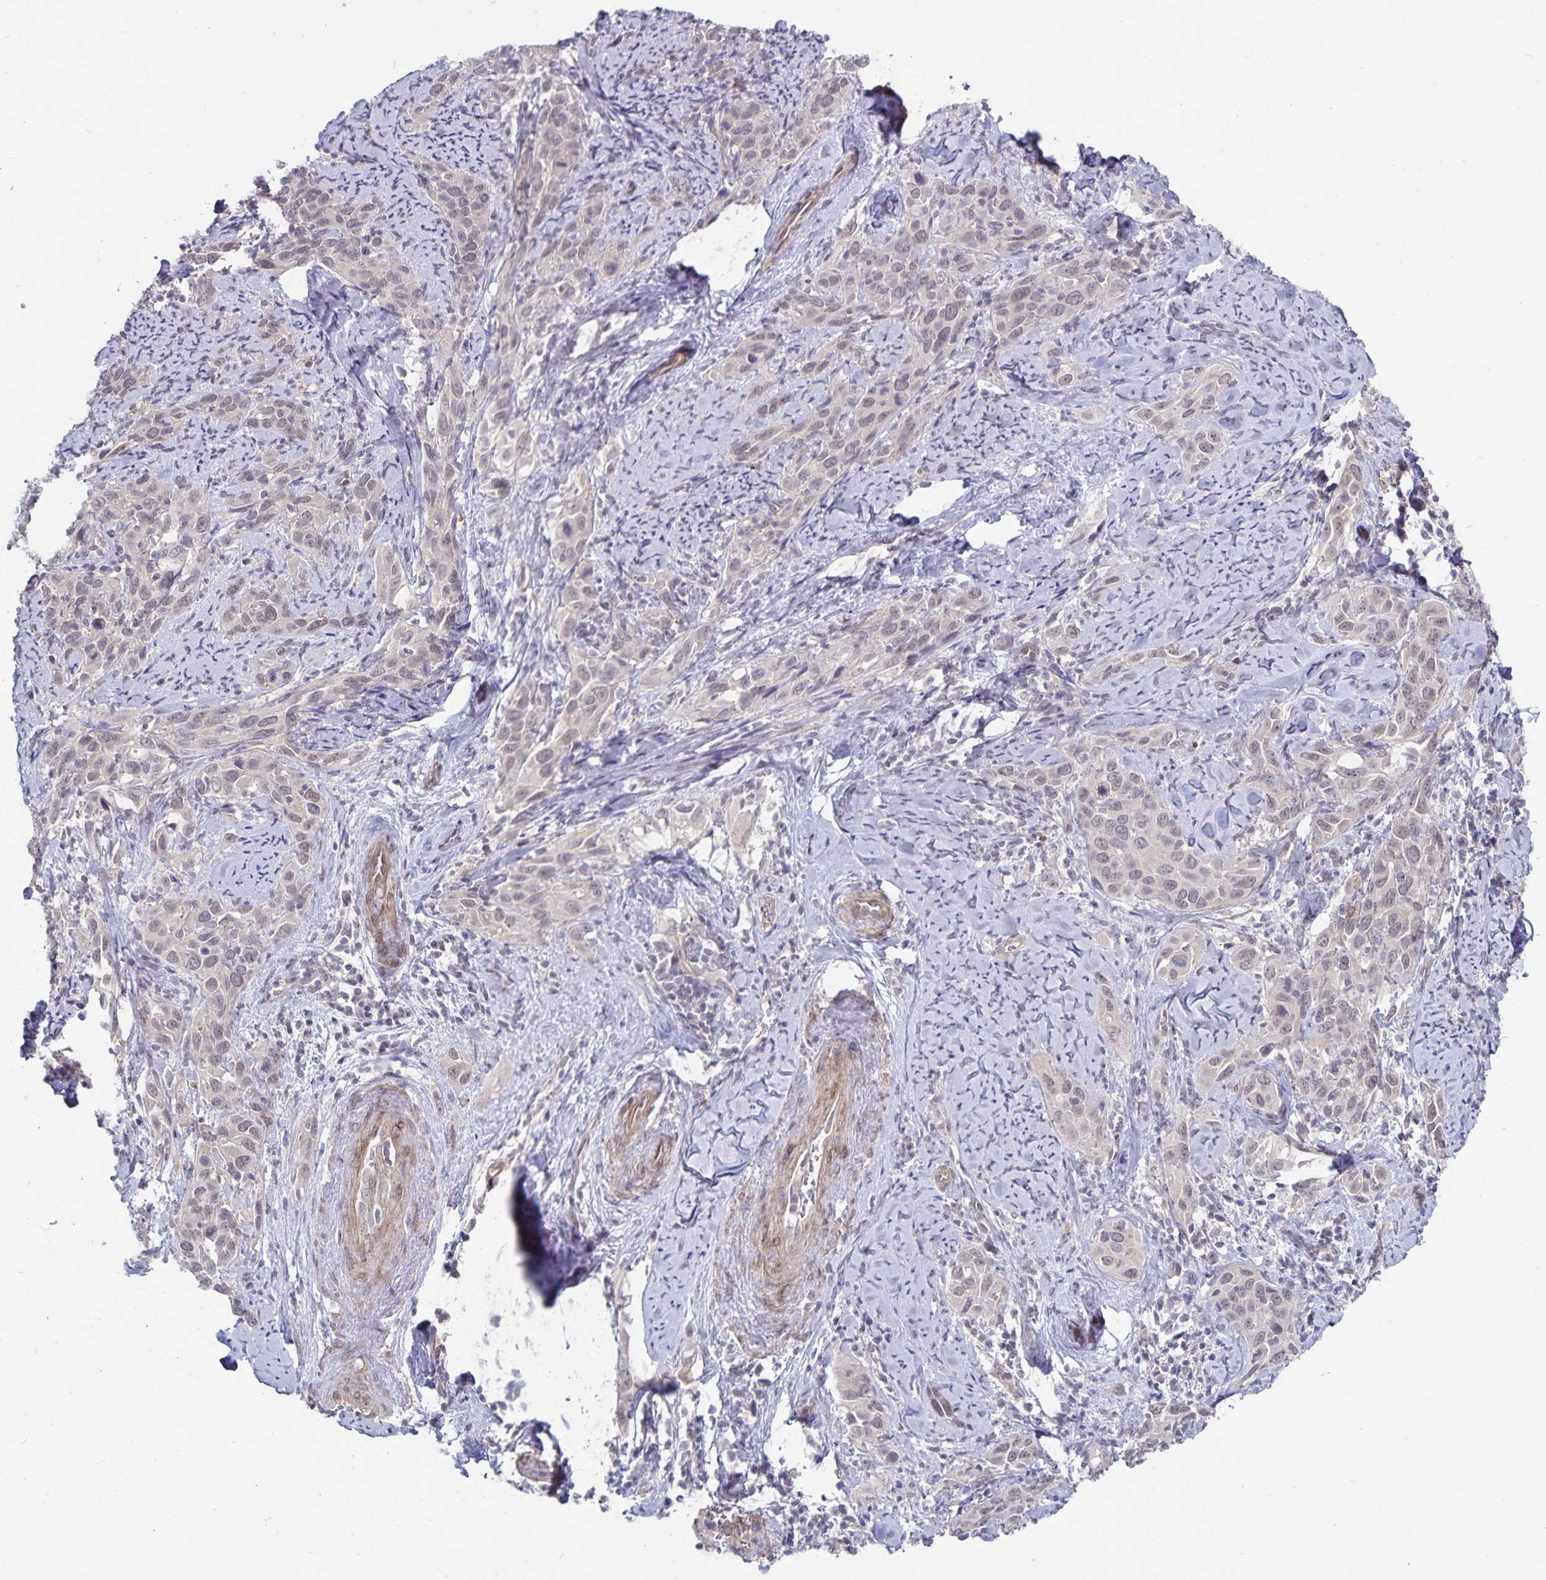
{"staining": {"intensity": "weak", "quantity": "25%-75%", "location": "nuclear"}, "tissue": "cervical cancer", "cell_type": "Tumor cells", "image_type": "cancer", "snomed": [{"axis": "morphology", "description": "Squamous cell carcinoma, NOS"}, {"axis": "topography", "description": "Cervix"}], "caption": "Immunohistochemistry of human cervical cancer (squamous cell carcinoma) exhibits low levels of weak nuclear positivity in about 25%-75% of tumor cells.", "gene": "CDKN2B", "patient": {"sex": "female", "age": 51}}